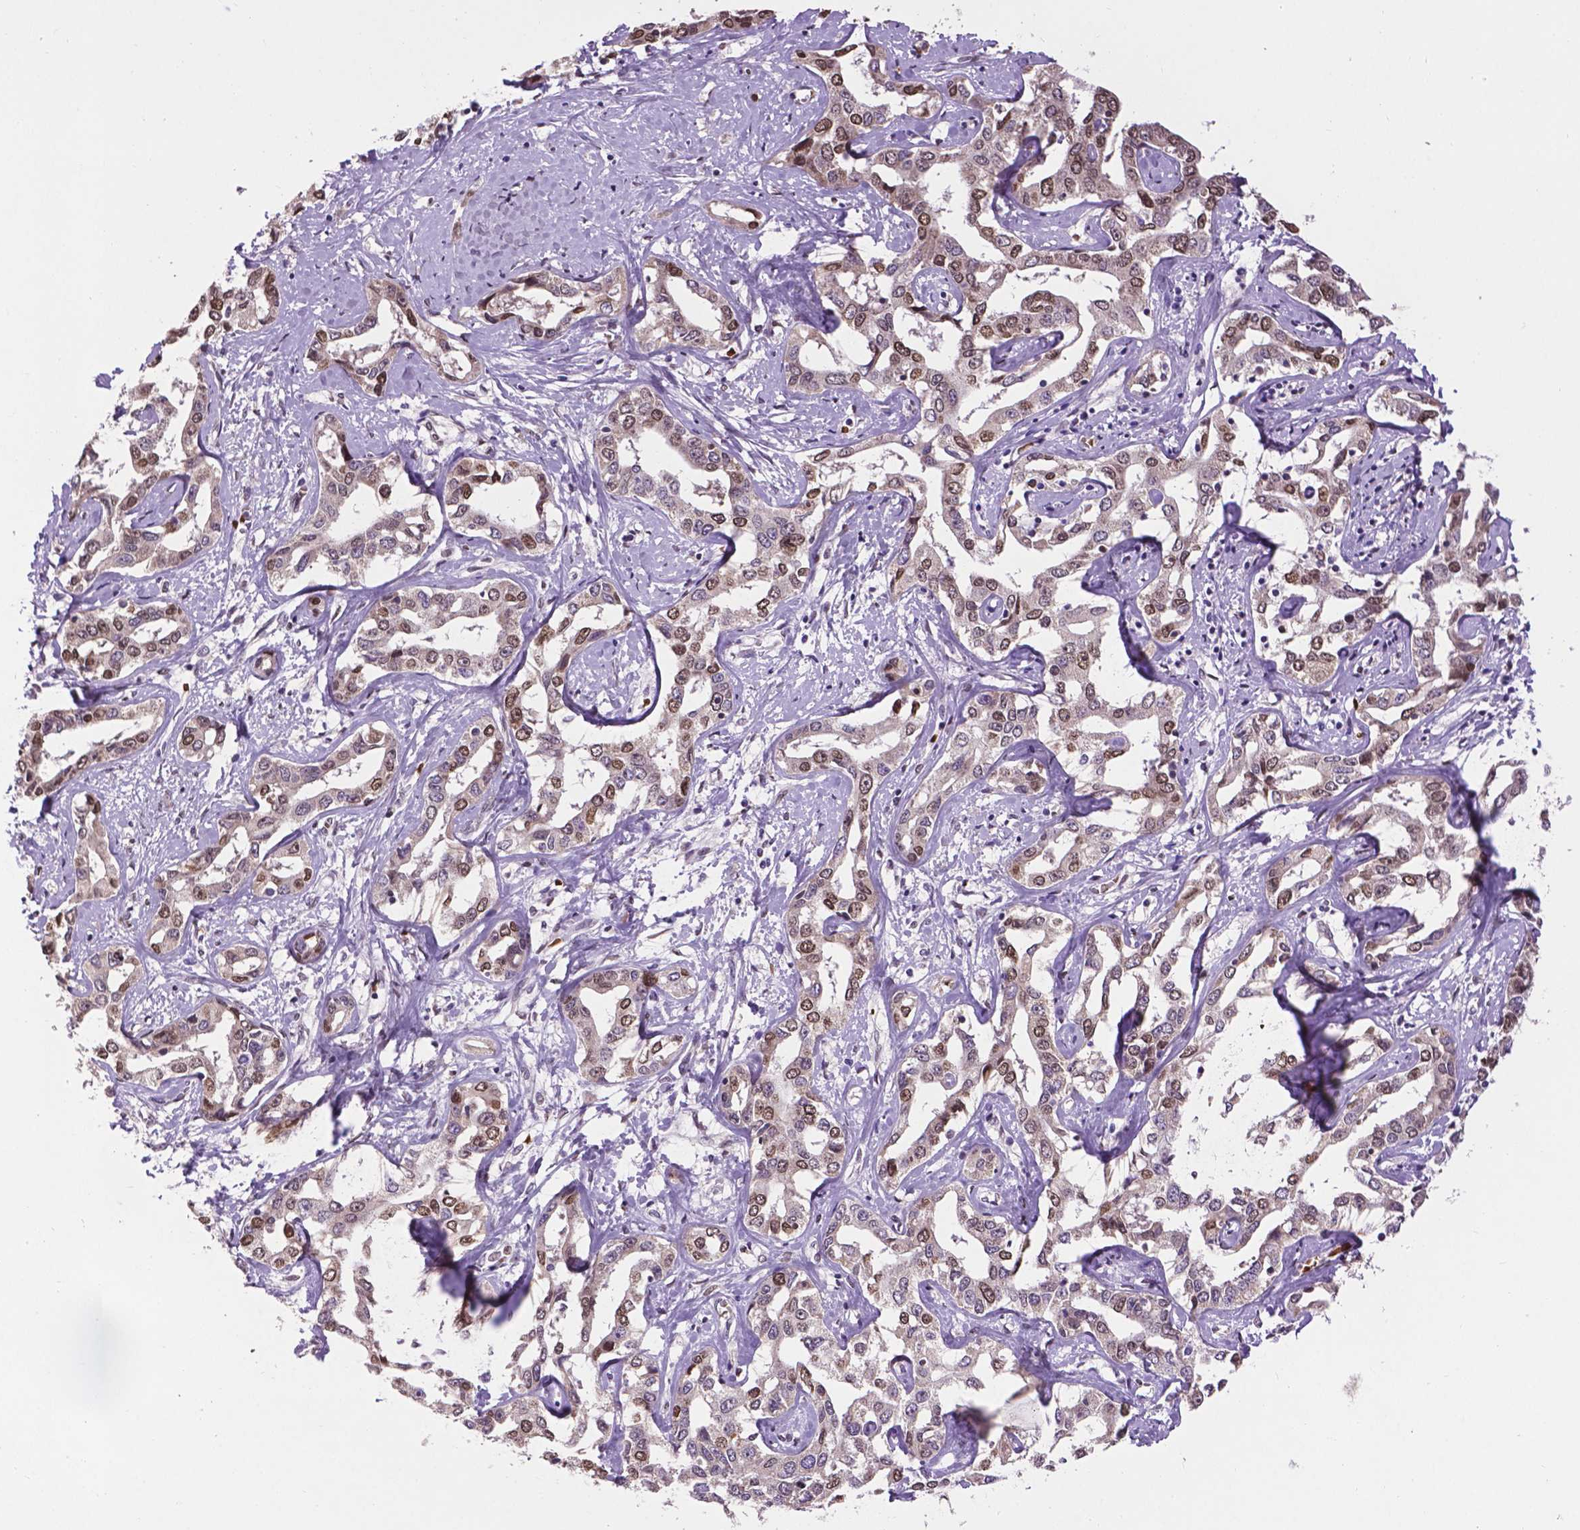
{"staining": {"intensity": "weak", "quantity": "25%-75%", "location": "nuclear"}, "tissue": "liver cancer", "cell_type": "Tumor cells", "image_type": "cancer", "snomed": [{"axis": "morphology", "description": "Cholangiocarcinoma"}, {"axis": "topography", "description": "Liver"}], "caption": "Liver cancer (cholangiocarcinoma) stained with a protein marker demonstrates weak staining in tumor cells.", "gene": "IRF6", "patient": {"sex": "male", "age": 59}}